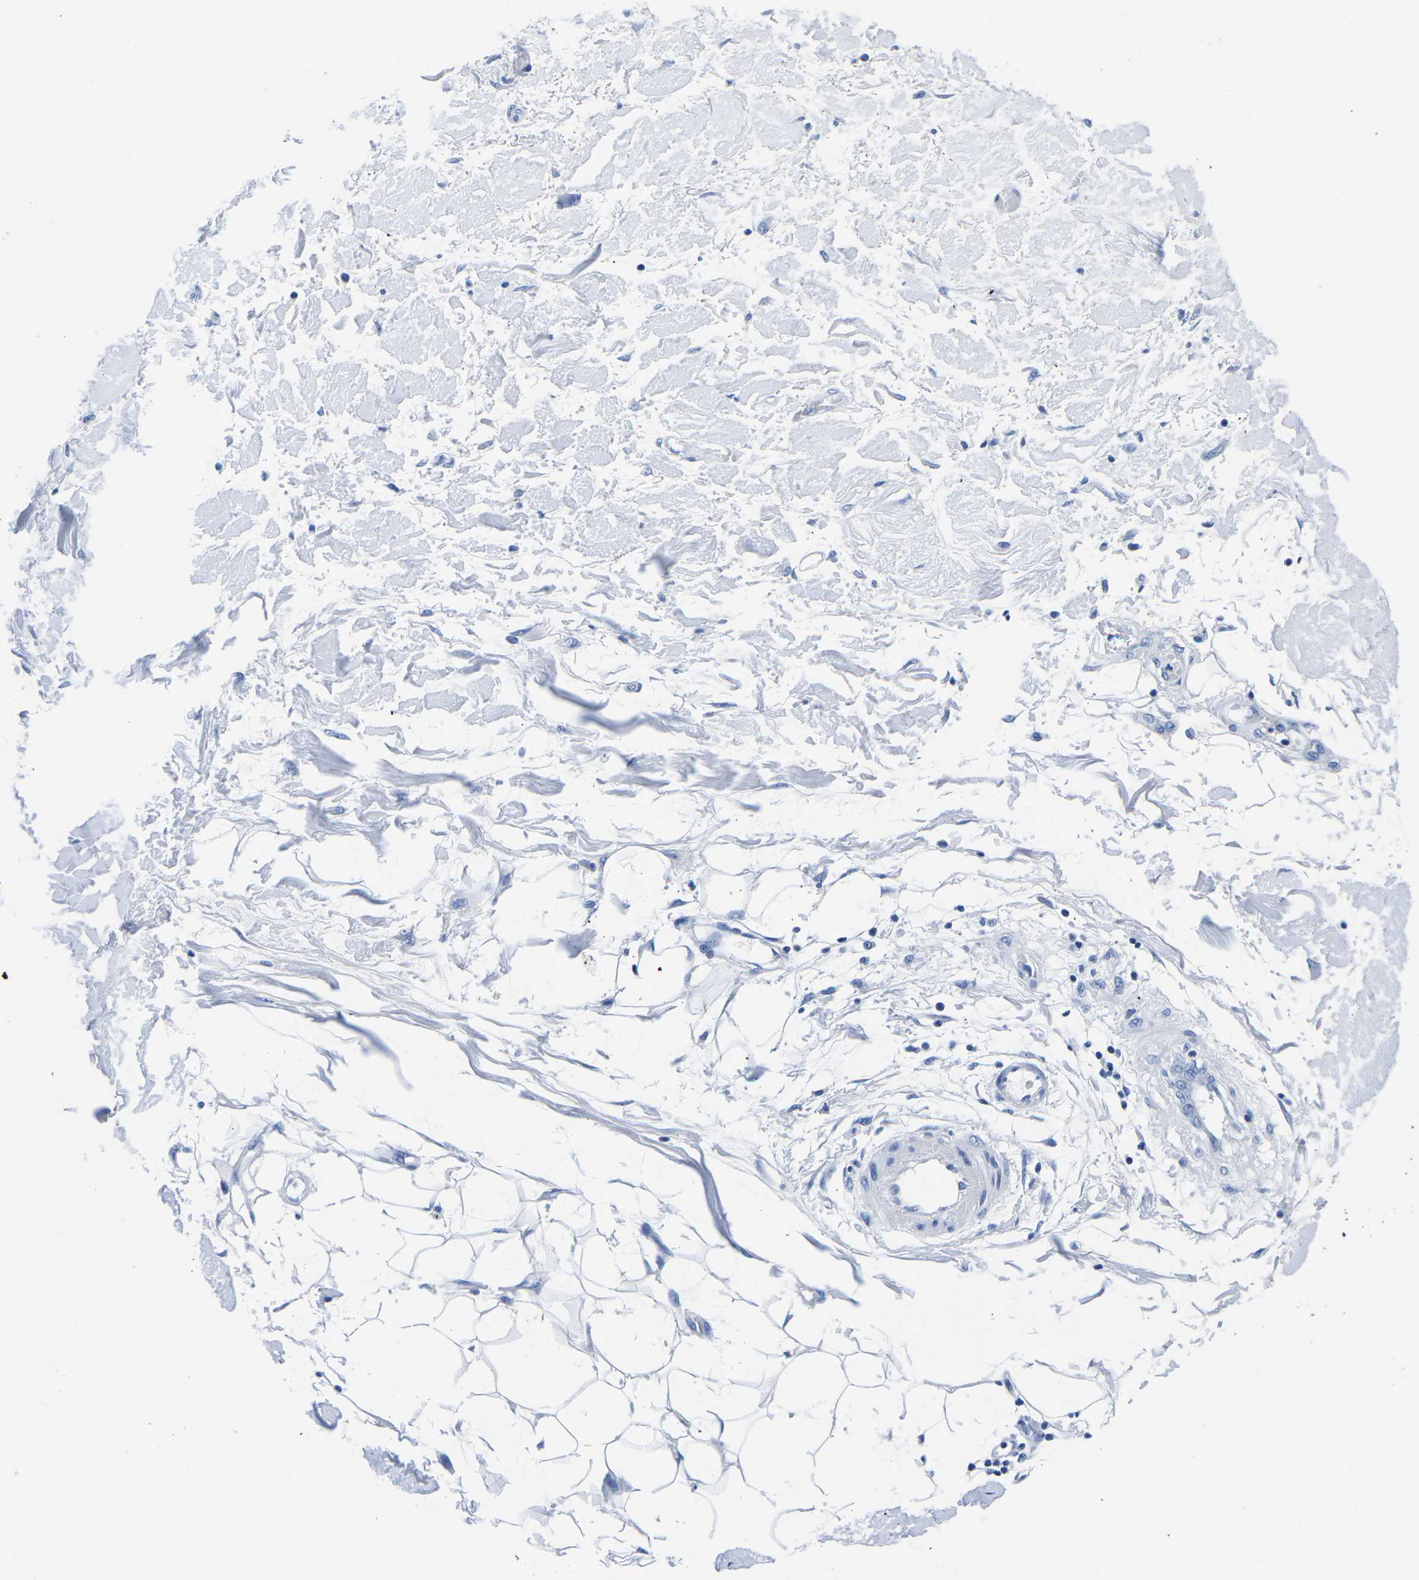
{"staining": {"intensity": "negative", "quantity": "none", "location": "none"}, "tissue": "adipose tissue", "cell_type": "Adipocytes", "image_type": "normal", "snomed": [{"axis": "morphology", "description": "Normal tissue, NOS"}, {"axis": "morphology", "description": "Squamous cell carcinoma, NOS"}, {"axis": "topography", "description": "Skin"}, {"axis": "topography", "description": "Peripheral nerve tissue"}], "caption": "A high-resolution image shows immunohistochemistry staining of unremarkable adipose tissue, which shows no significant positivity in adipocytes.", "gene": "CYP1A2", "patient": {"sex": "male", "age": 83}}